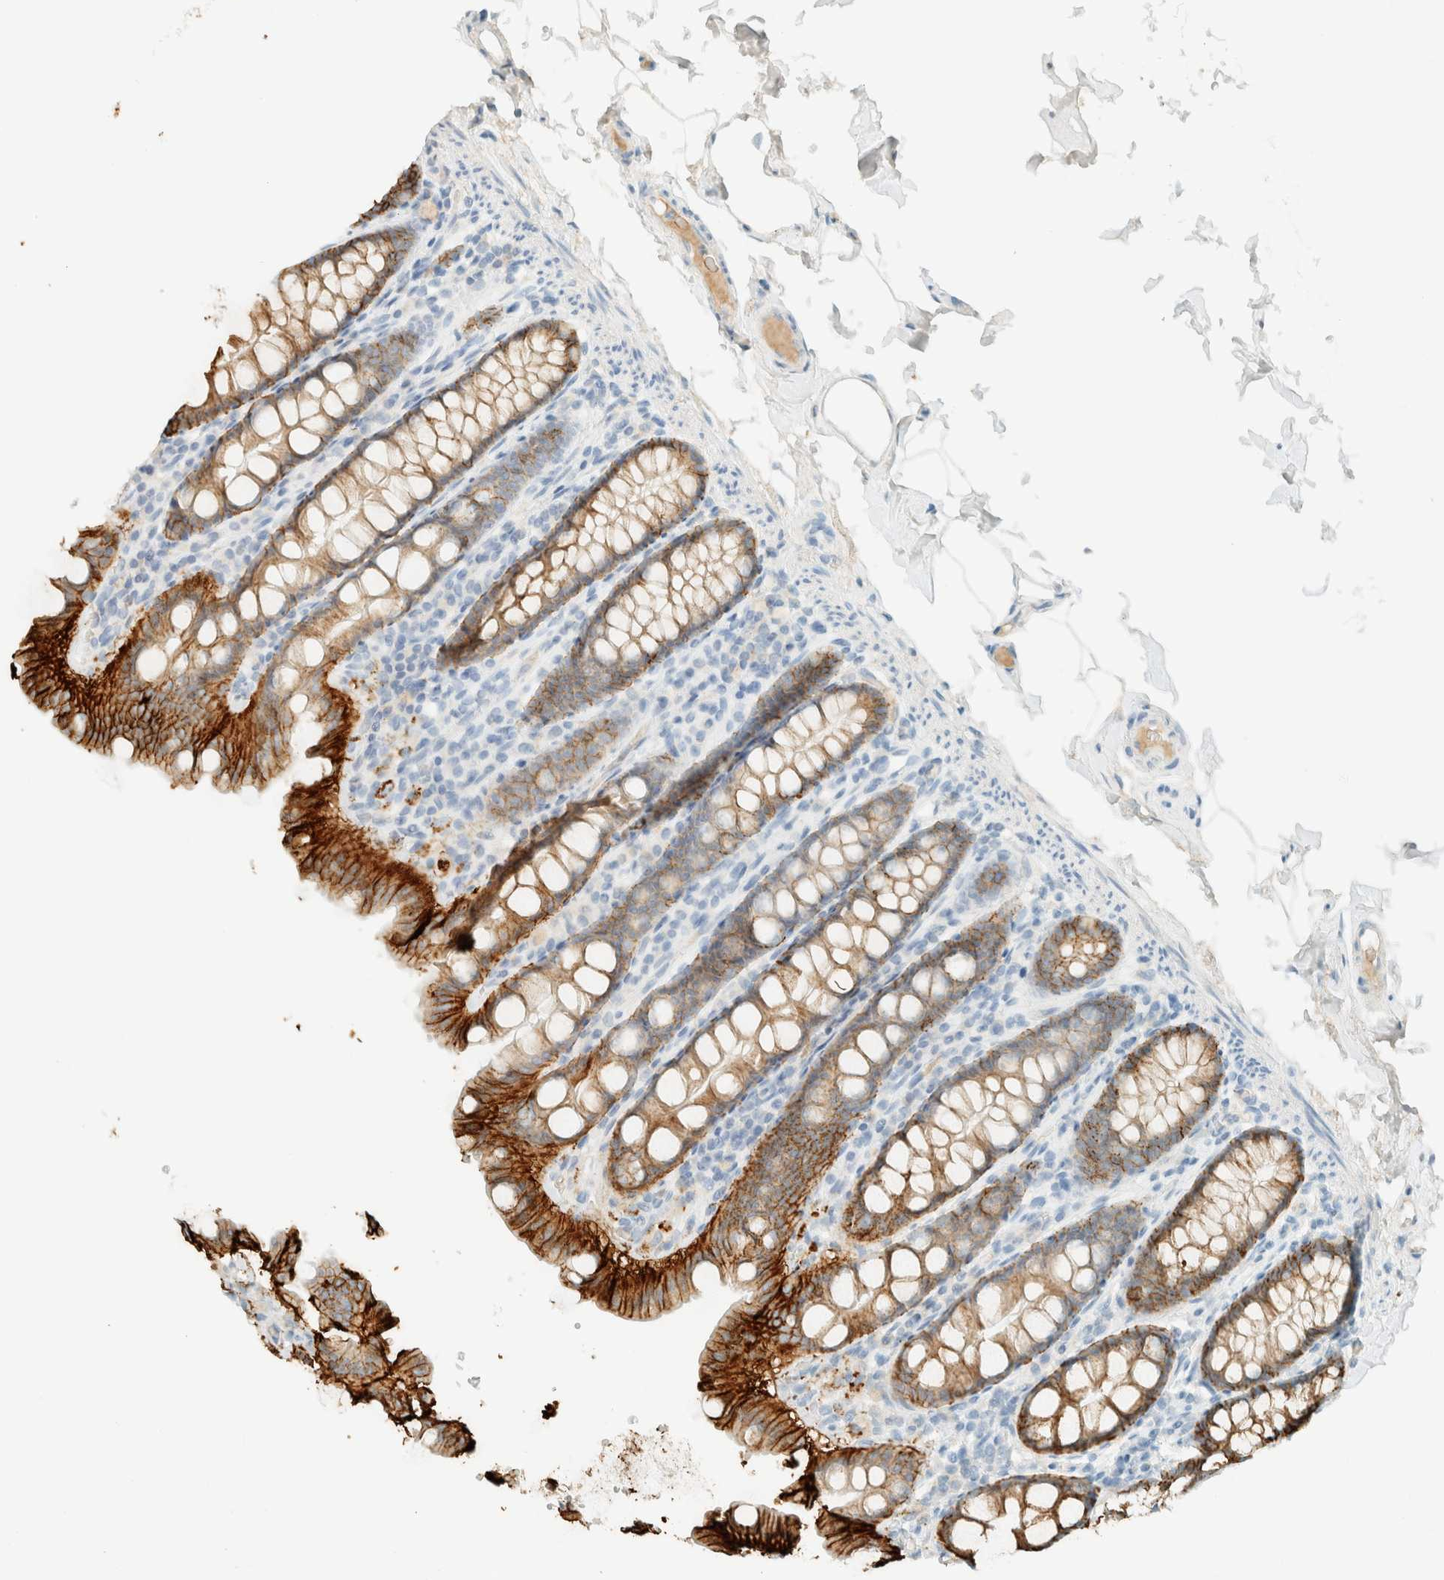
{"staining": {"intensity": "negative", "quantity": "none", "location": "none"}, "tissue": "colon", "cell_type": "Endothelial cells", "image_type": "normal", "snomed": [{"axis": "morphology", "description": "Normal tissue, NOS"}, {"axis": "topography", "description": "Colon"}, {"axis": "topography", "description": "Peripheral nerve tissue"}], "caption": "IHC micrograph of normal colon stained for a protein (brown), which shows no positivity in endothelial cells.", "gene": "GPA33", "patient": {"sex": "female", "age": 61}}